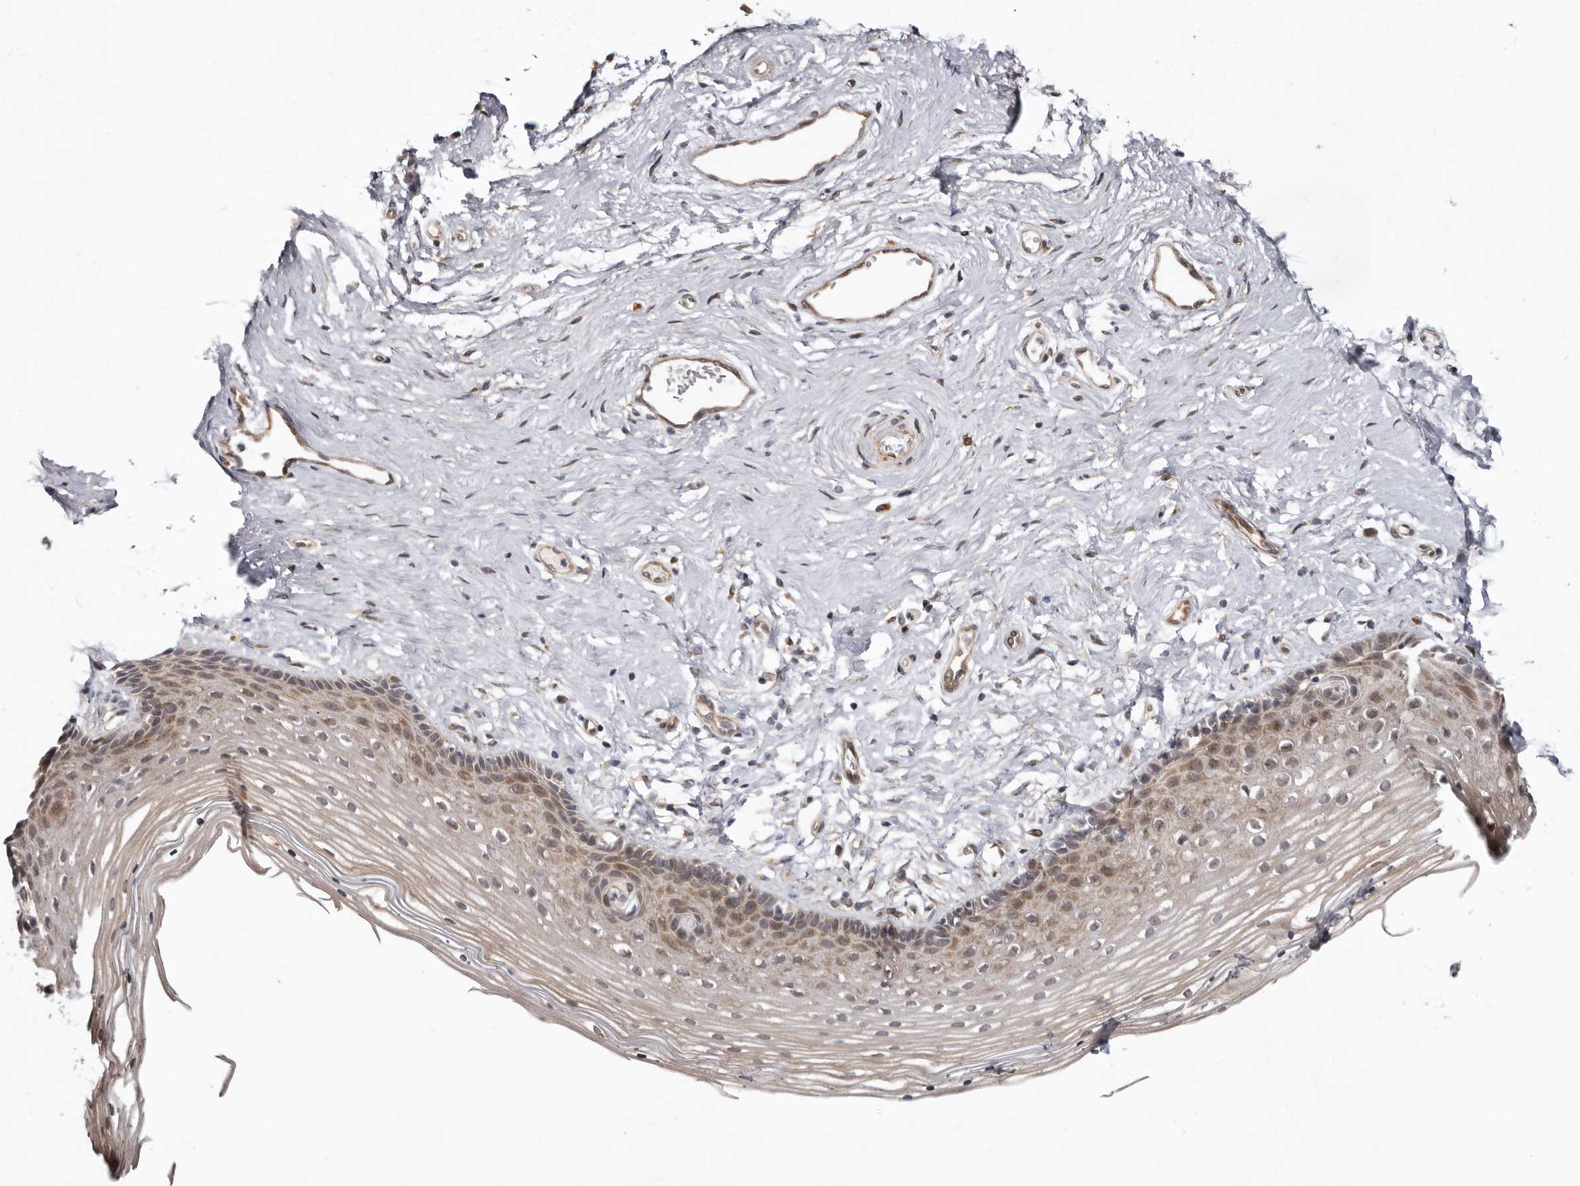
{"staining": {"intensity": "moderate", "quantity": ">75%", "location": "cytoplasmic/membranous"}, "tissue": "vagina", "cell_type": "Squamous epithelial cells", "image_type": "normal", "snomed": [{"axis": "morphology", "description": "Normal tissue, NOS"}, {"axis": "topography", "description": "Vagina"}], "caption": "Immunohistochemical staining of benign vagina shows medium levels of moderate cytoplasmic/membranous positivity in approximately >75% of squamous epithelial cells.", "gene": "SBDS", "patient": {"sex": "female", "age": 46}}